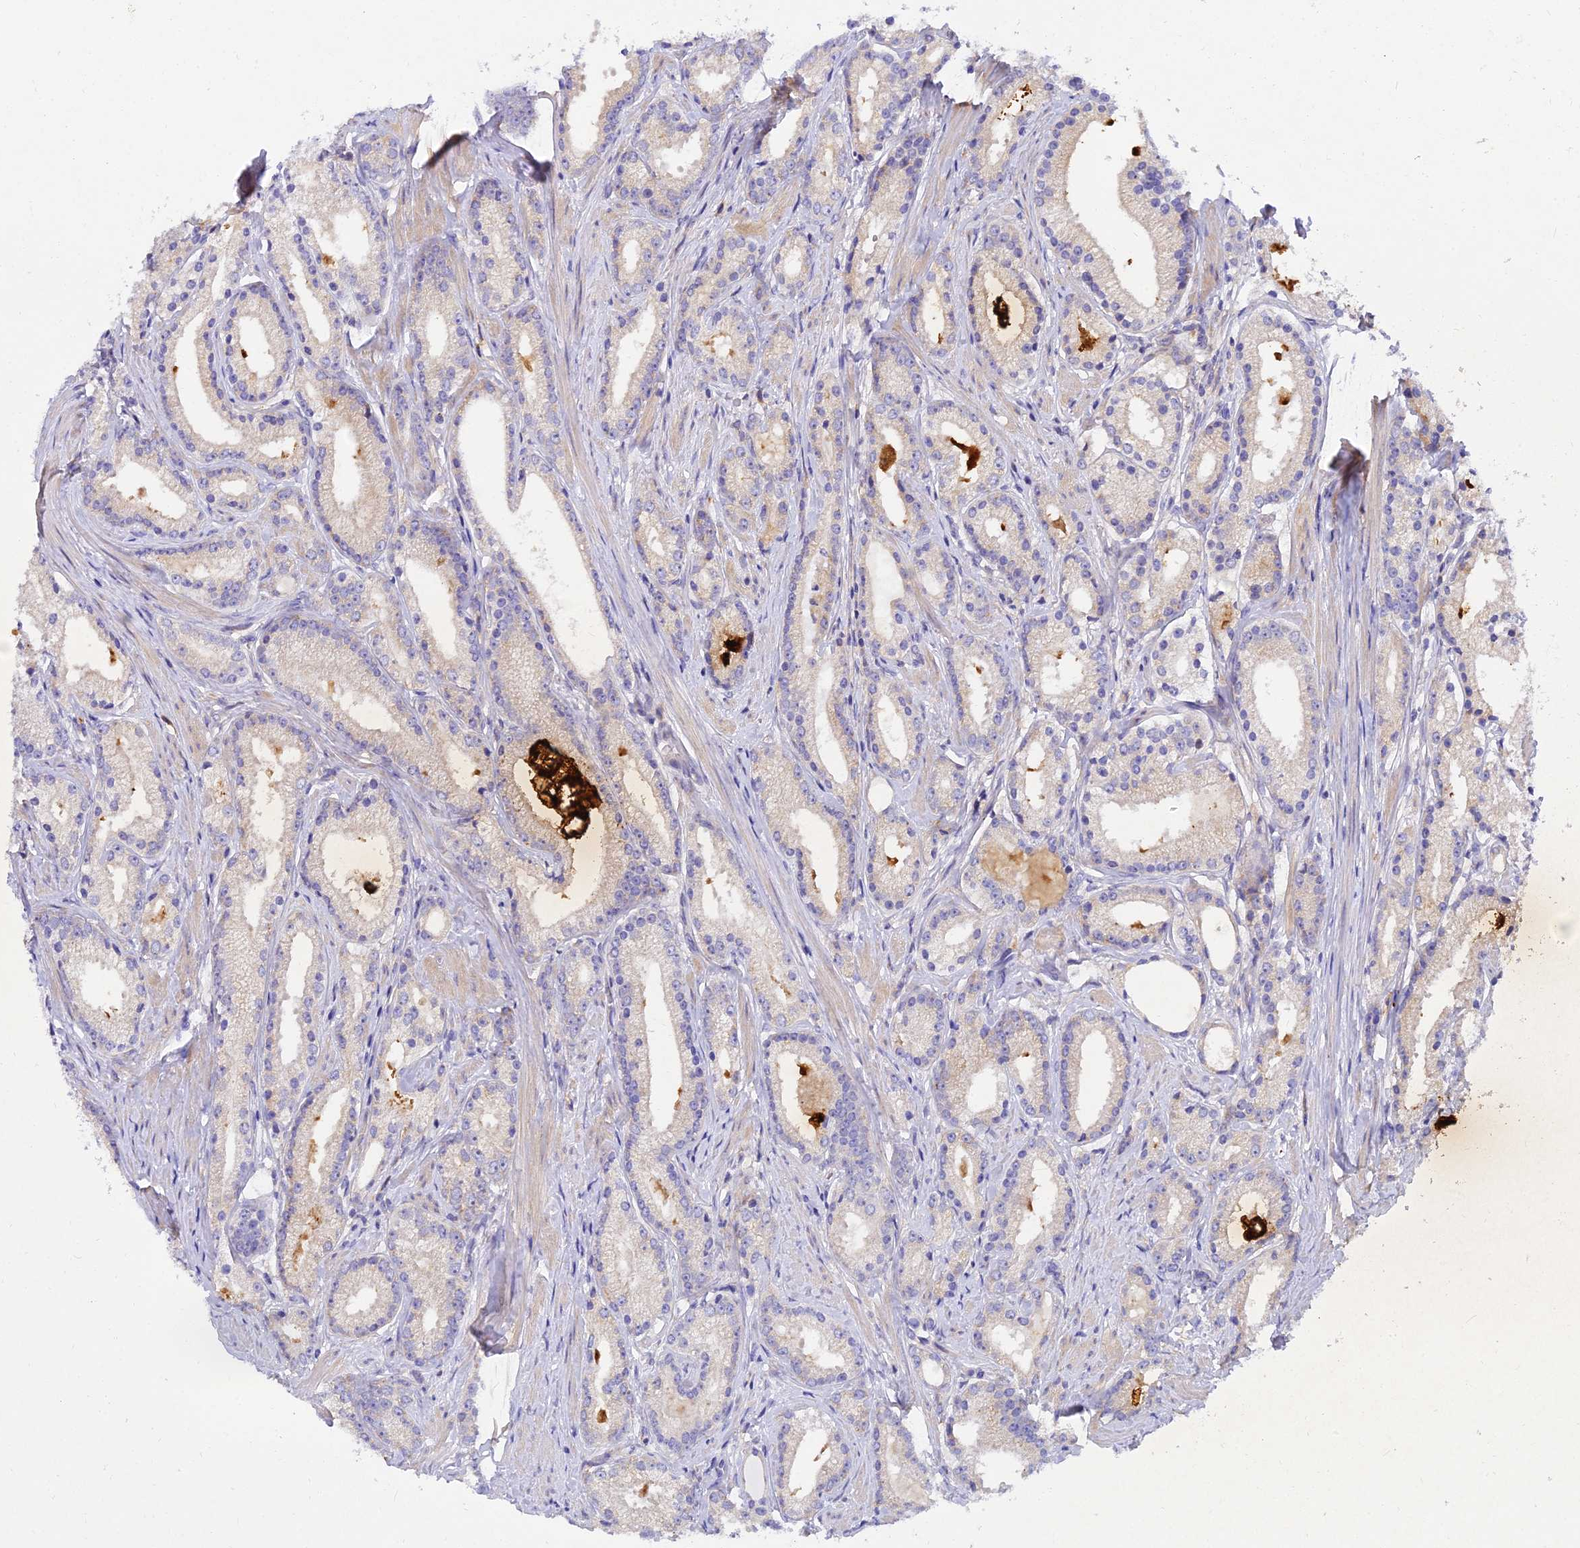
{"staining": {"intensity": "moderate", "quantity": "<25%", "location": "cytoplasmic/membranous"}, "tissue": "prostate cancer", "cell_type": "Tumor cells", "image_type": "cancer", "snomed": [{"axis": "morphology", "description": "Adenocarcinoma, Low grade"}, {"axis": "topography", "description": "Prostate"}], "caption": "This image reveals immunohistochemistry staining of human adenocarcinoma (low-grade) (prostate), with low moderate cytoplasmic/membranous staining in approximately <25% of tumor cells.", "gene": "ARL8B", "patient": {"sex": "male", "age": 57}}